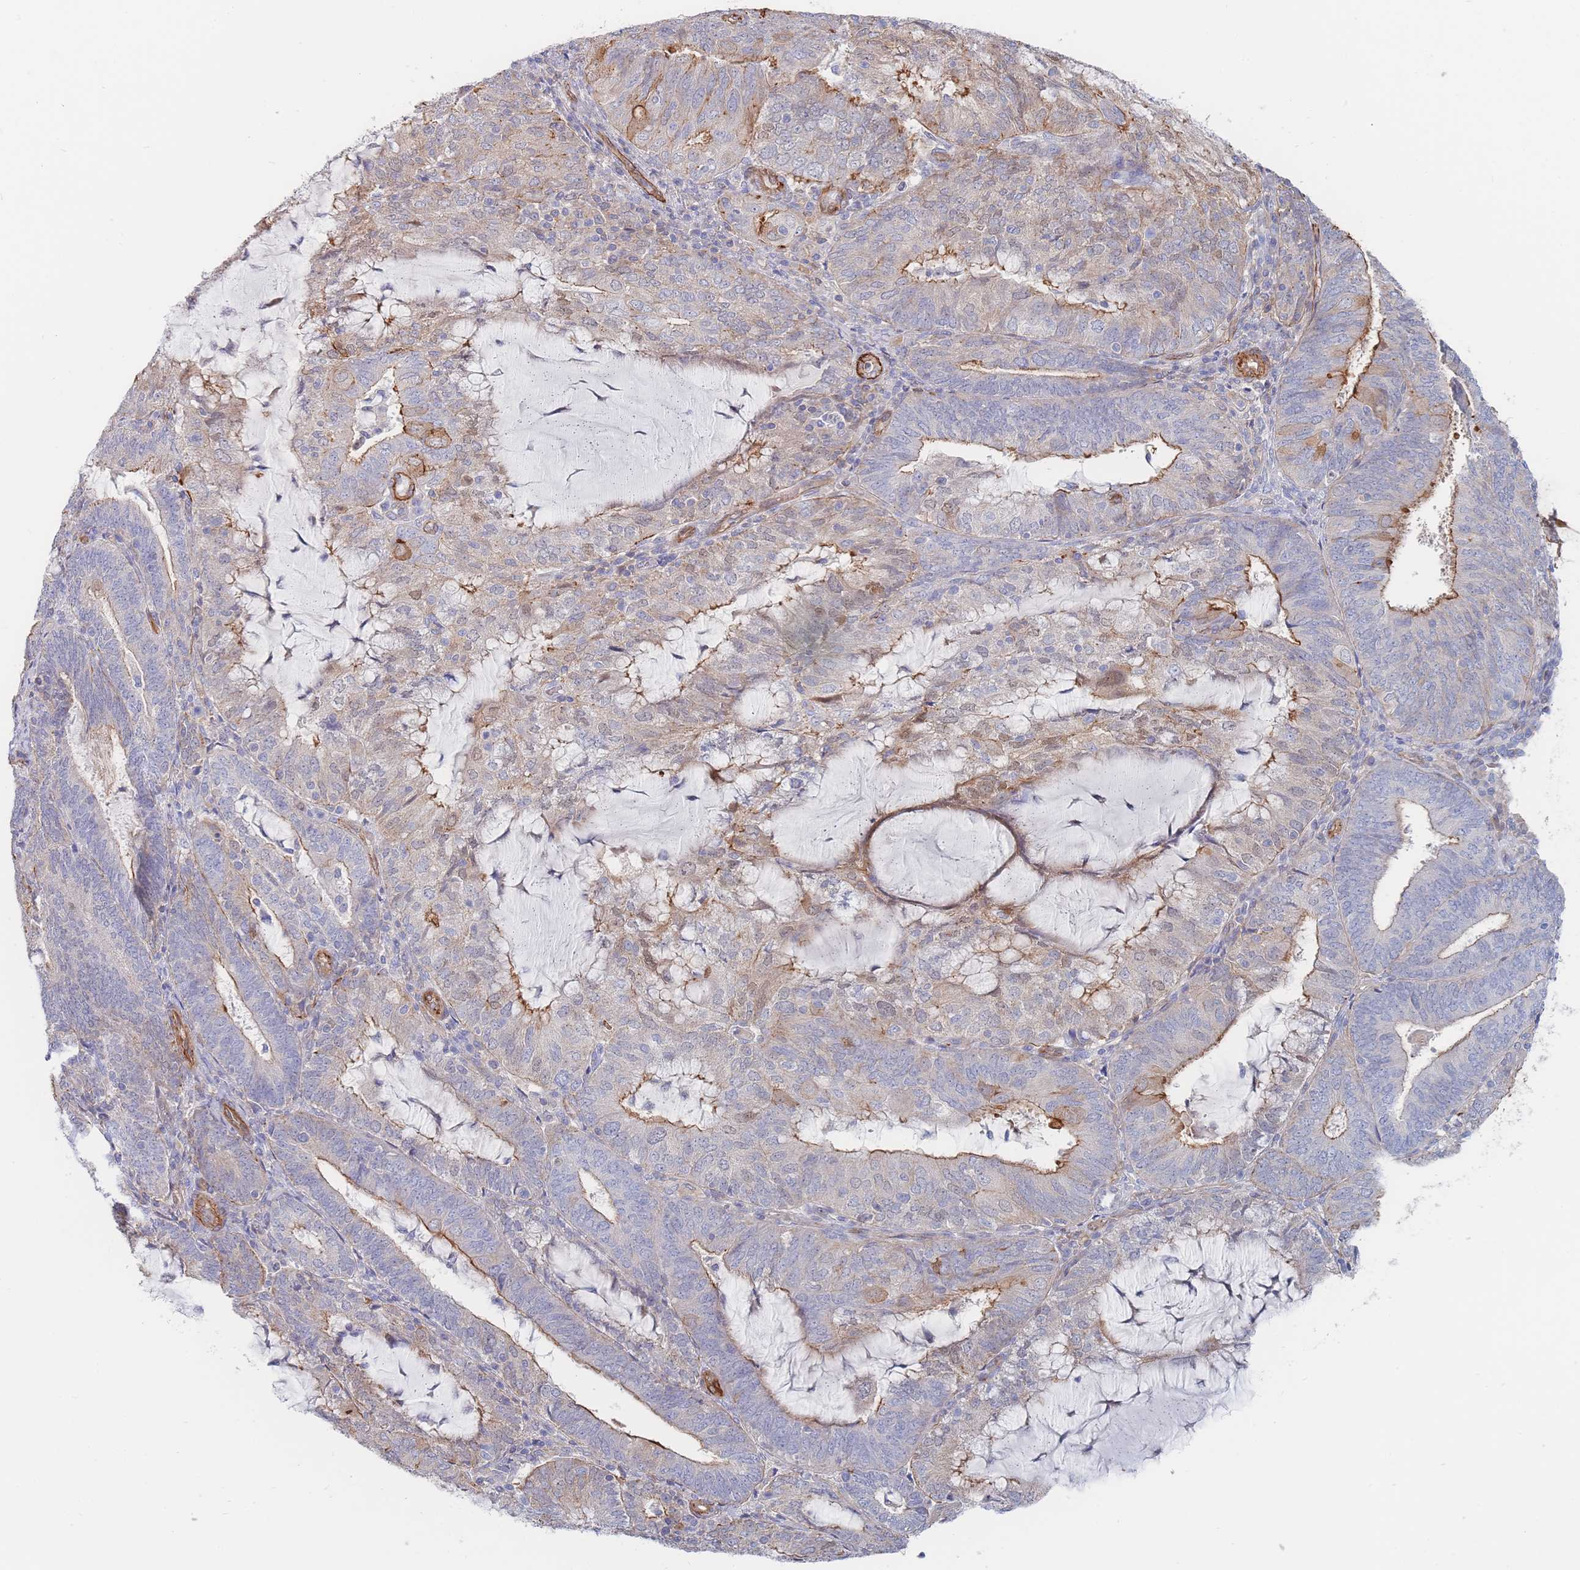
{"staining": {"intensity": "moderate", "quantity": "<25%", "location": "cytoplasmic/membranous"}, "tissue": "endometrial cancer", "cell_type": "Tumor cells", "image_type": "cancer", "snomed": [{"axis": "morphology", "description": "Adenocarcinoma, NOS"}, {"axis": "topography", "description": "Endometrium"}], "caption": "A photomicrograph of endometrial cancer stained for a protein demonstrates moderate cytoplasmic/membranous brown staining in tumor cells.", "gene": "G6PC1", "patient": {"sex": "female", "age": 81}}